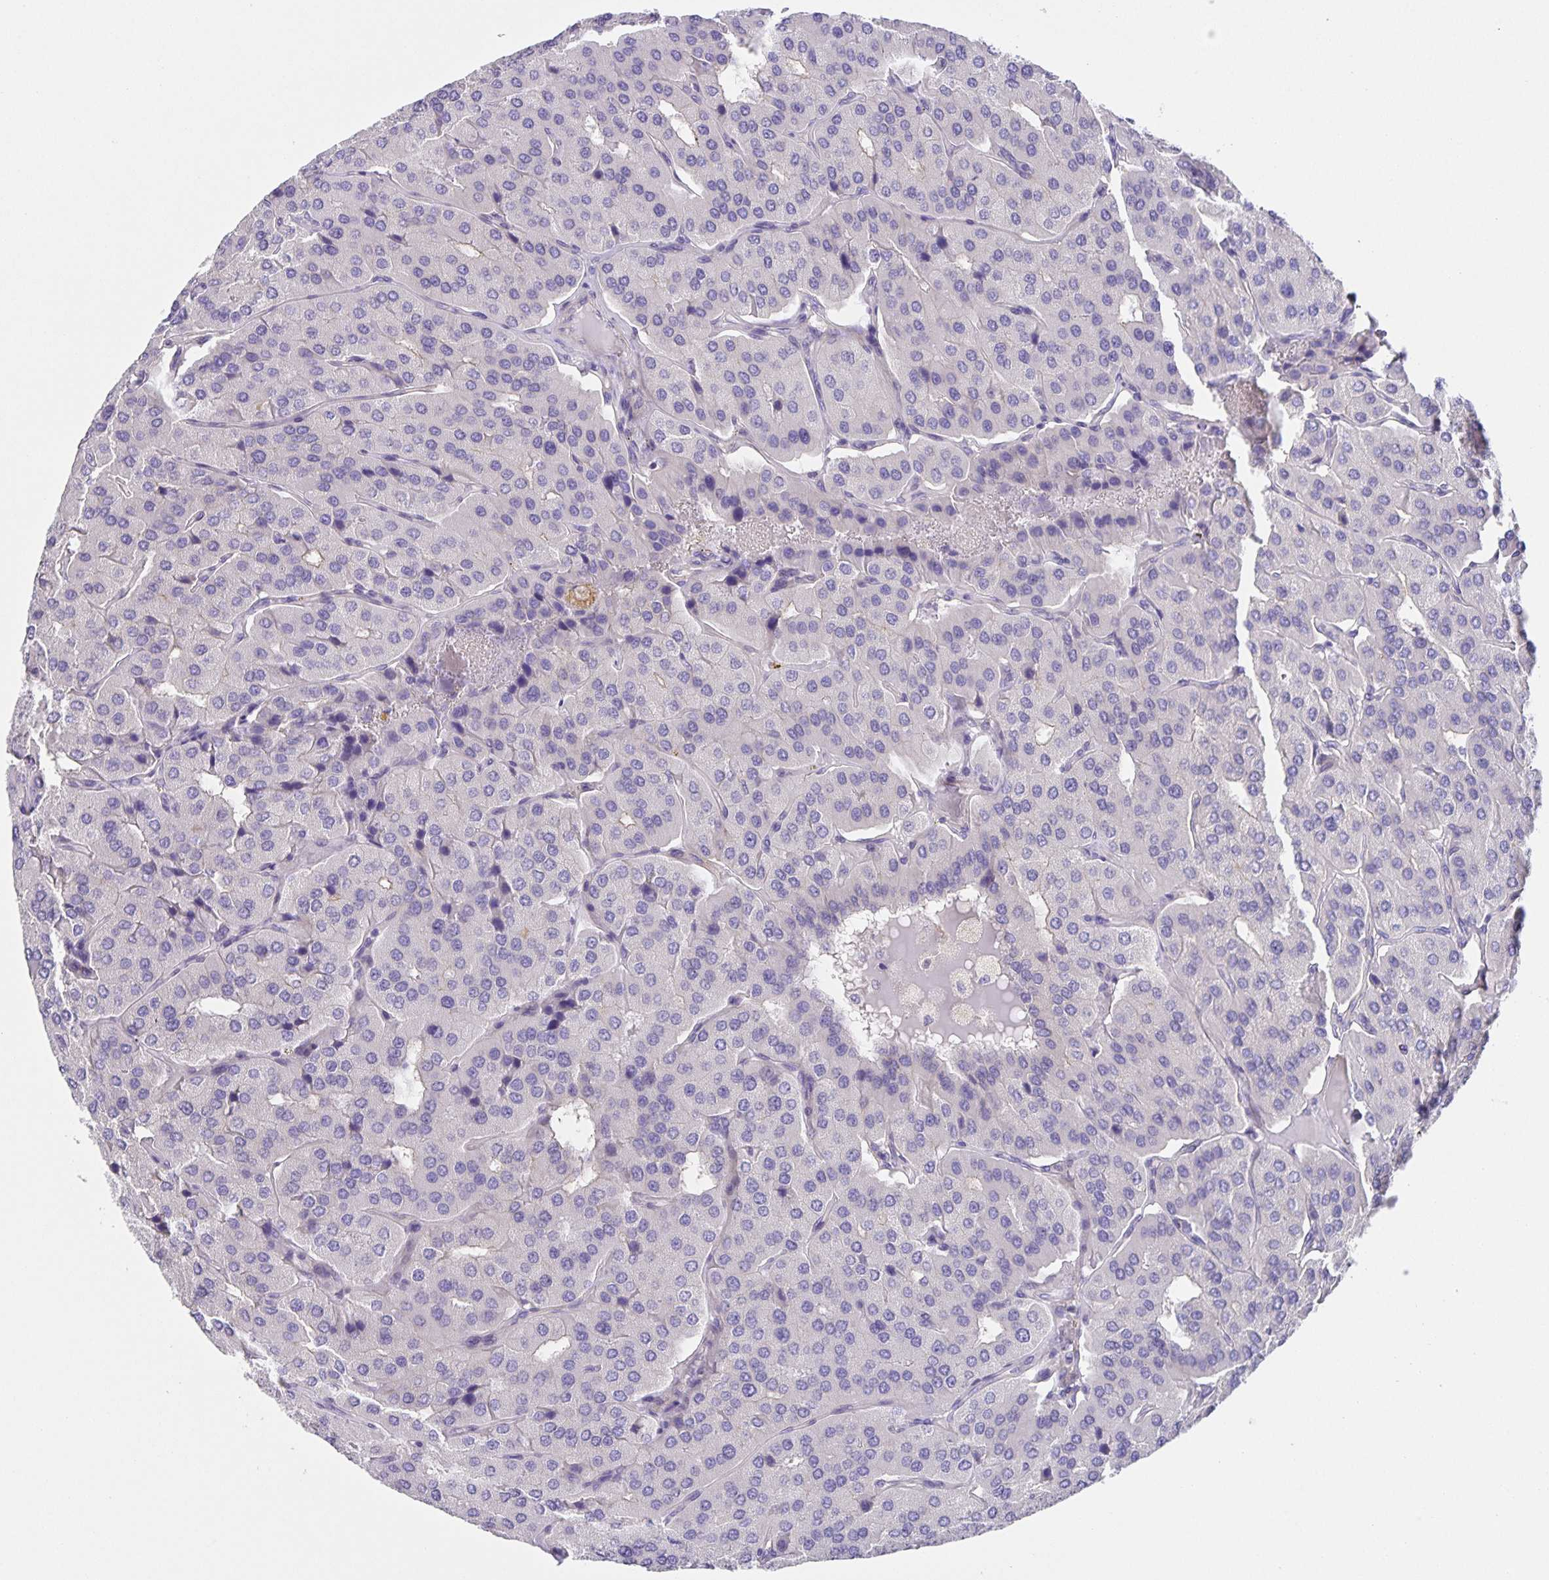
{"staining": {"intensity": "negative", "quantity": "none", "location": "none"}, "tissue": "parathyroid gland", "cell_type": "Glandular cells", "image_type": "normal", "snomed": [{"axis": "morphology", "description": "Normal tissue, NOS"}, {"axis": "morphology", "description": "Adenoma, NOS"}, {"axis": "topography", "description": "Parathyroid gland"}], "caption": "High power microscopy histopathology image of an immunohistochemistry (IHC) photomicrograph of normal parathyroid gland, revealing no significant expression in glandular cells.", "gene": "PRR36", "patient": {"sex": "female", "age": 86}}